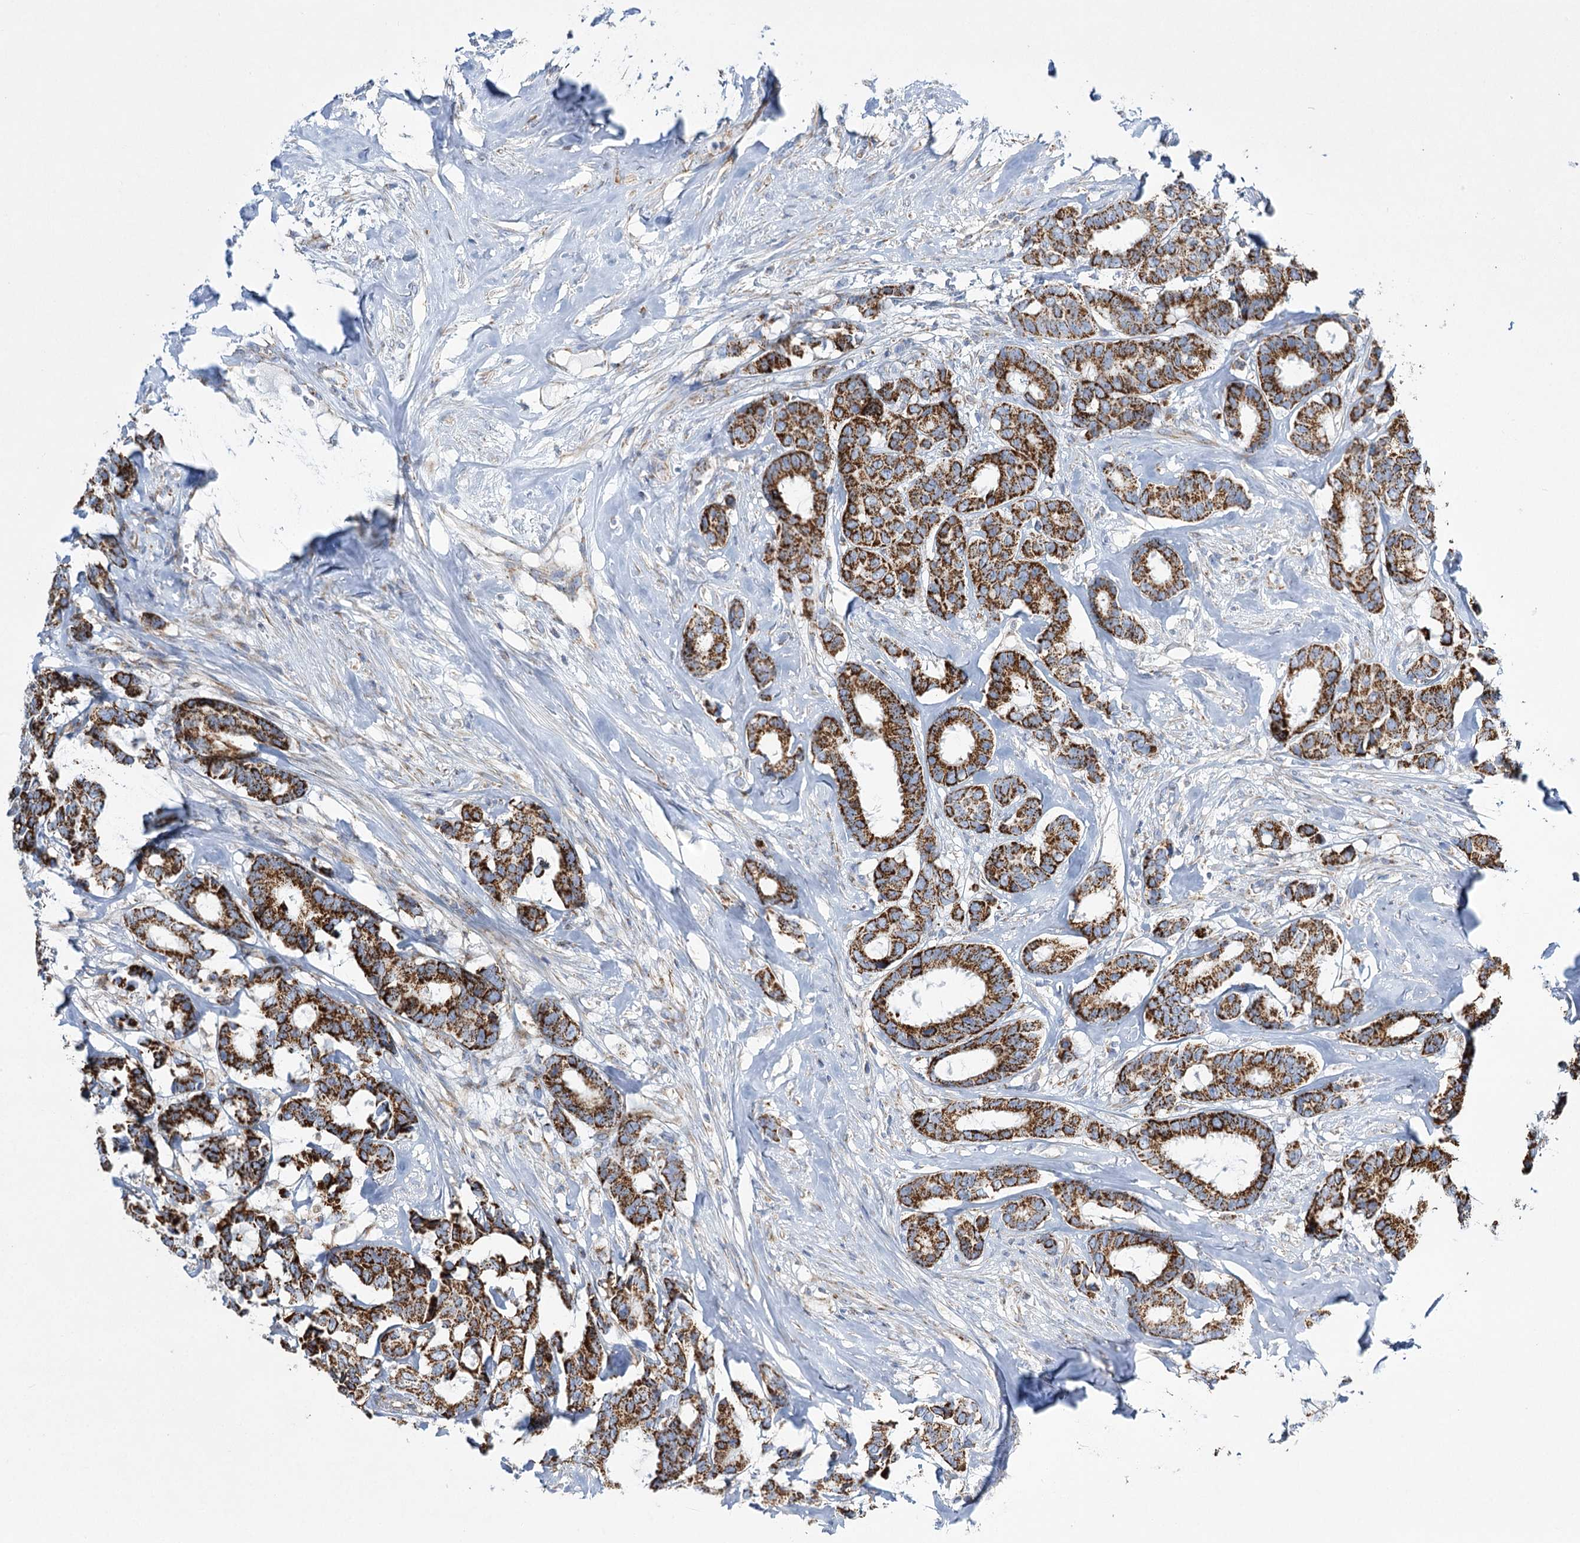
{"staining": {"intensity": "strong", "quantity": ">75%", "location": "cytoplasmic/membranous"}, "tissue": "breast cancer", "cell_type": "Tumor cells", "image_type": "cancer", "snomed": [{"axis": "morphology", "description": "Duct carcinoma"}, {"axis": "topography", "description": "Breast"}], "caption": "Intraductal carcinoma (breast) tissue demonstrates strong cytoplasmic/membranous staining in about >75% of tumor cells, visualized by immunohistochemistry.", "gene": "DHTKD1", "patient": {"sex": "female", "age": 87}}